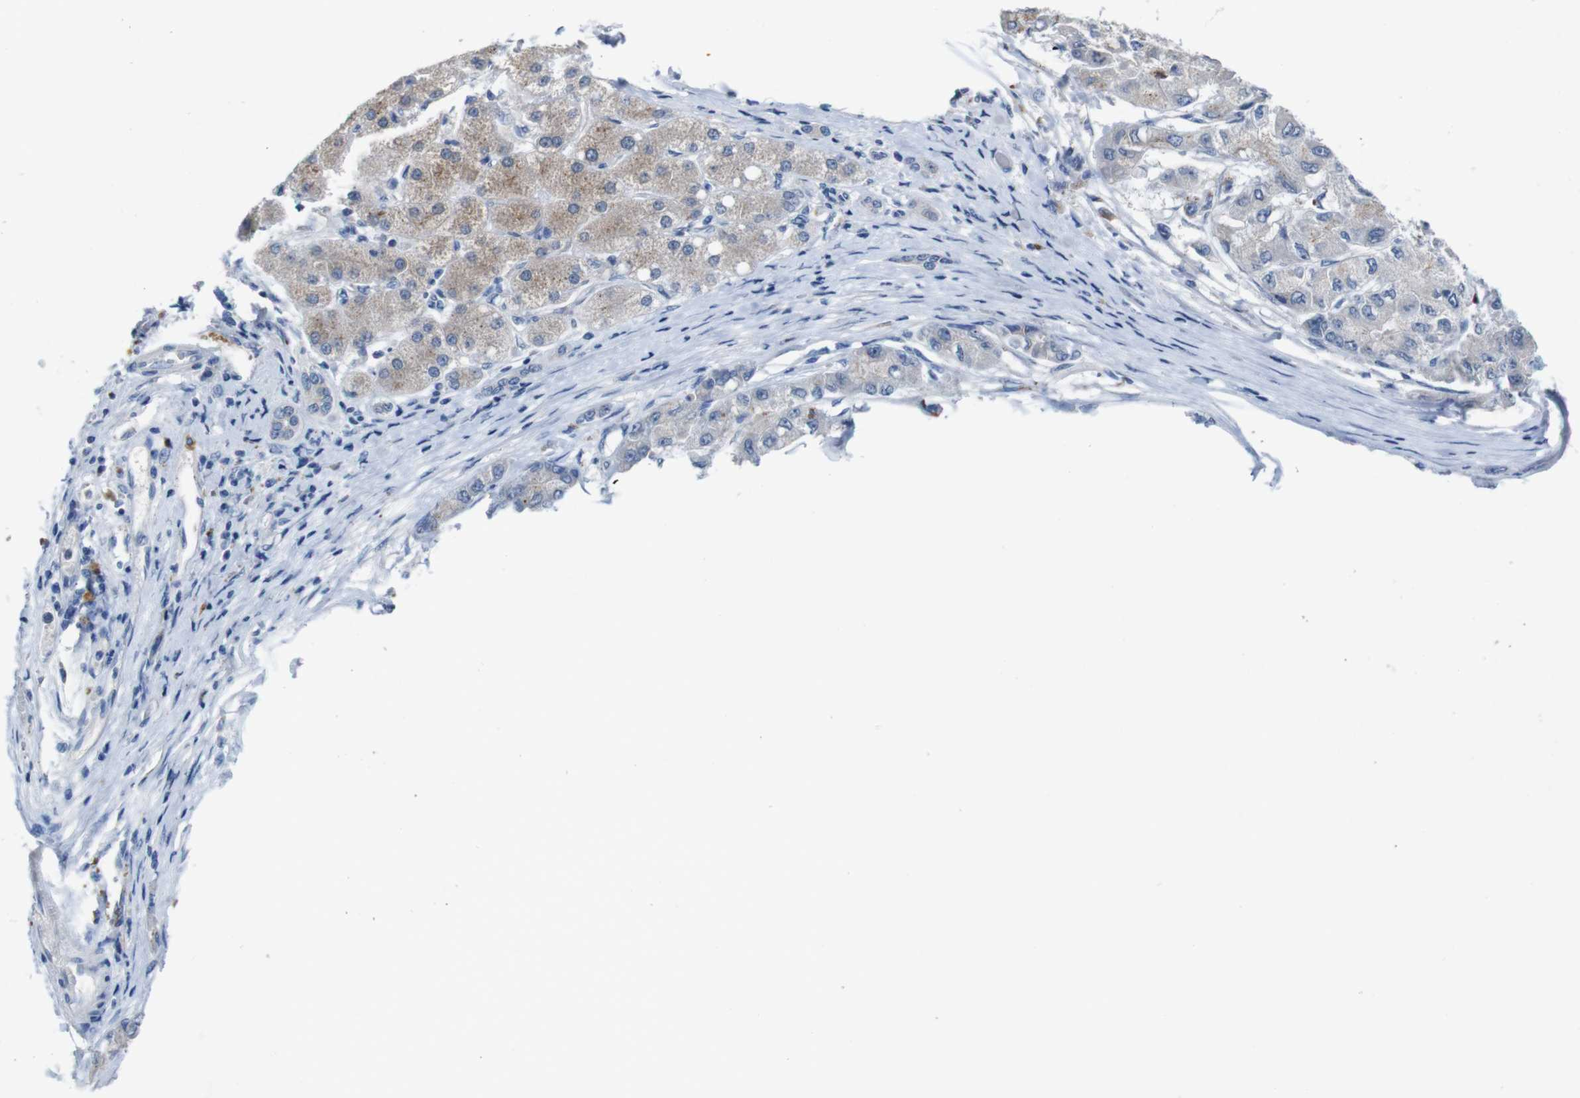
{"staining": {"intensity": "moderate", "quantity": "25%-75%", "location": "cytoplasmic/membranous"}, "tissue": "liver cancer", "cell_type": "Tumor cells", "image_type": "cancer", "snomed": [{"axis": "morphology", "description": "Carcinoma, Hepatocellular, NOS"}, {"axis": "topography", "description": "Liver"}], "caption": "Tumor cells exhibit moderate cytoplasmic/membranous positivity in about 25%-75% of cells in liver hepatocellular carcinoma. (IHC, brightfield microscopy, high magnification).", "gene": "SLC2A8", "patient": {"sex": "male", "age": 80}}